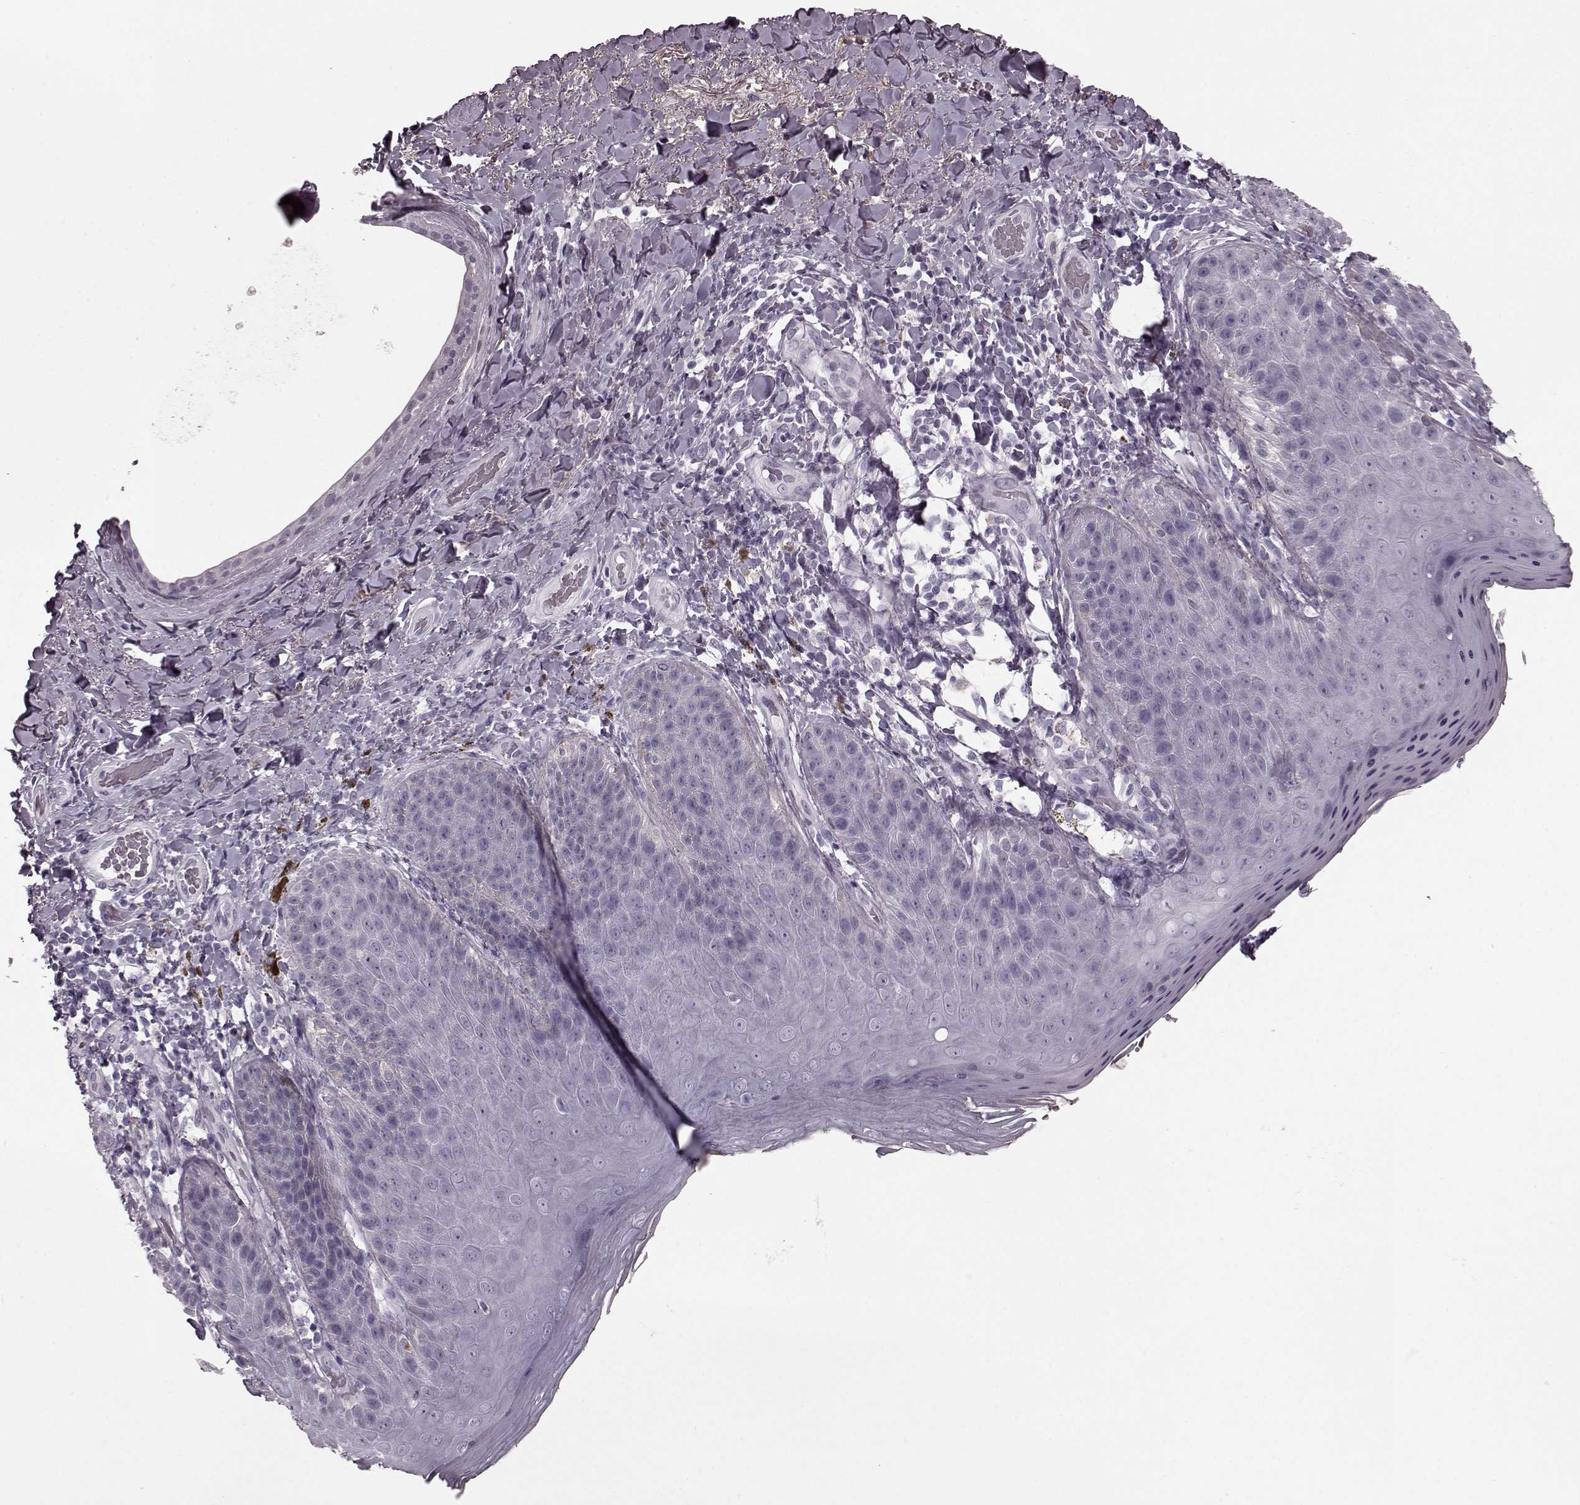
{"staining": {"intensity": "negative", "quantity": "none", "location": "none"}, "tissue": "skin", "cell_type": "Epidermal cells", "image_type": "normal", "snomed": [{"axis": "morphology", "description": "Normal tissue, NOS"}, {"axis": "topography", "description": "Anal"}], "caption": "High power microscopy micrograph of an immunohistochemistry micrograph of benign skin, revealing no significant expression in epidermal cells. (DAB (3,3'-diaminobenzidine) IHC visualized using brightfield microscopy, high magnification).", "gene": "CST7", "patient": {"sex": "male", "age": 53}}